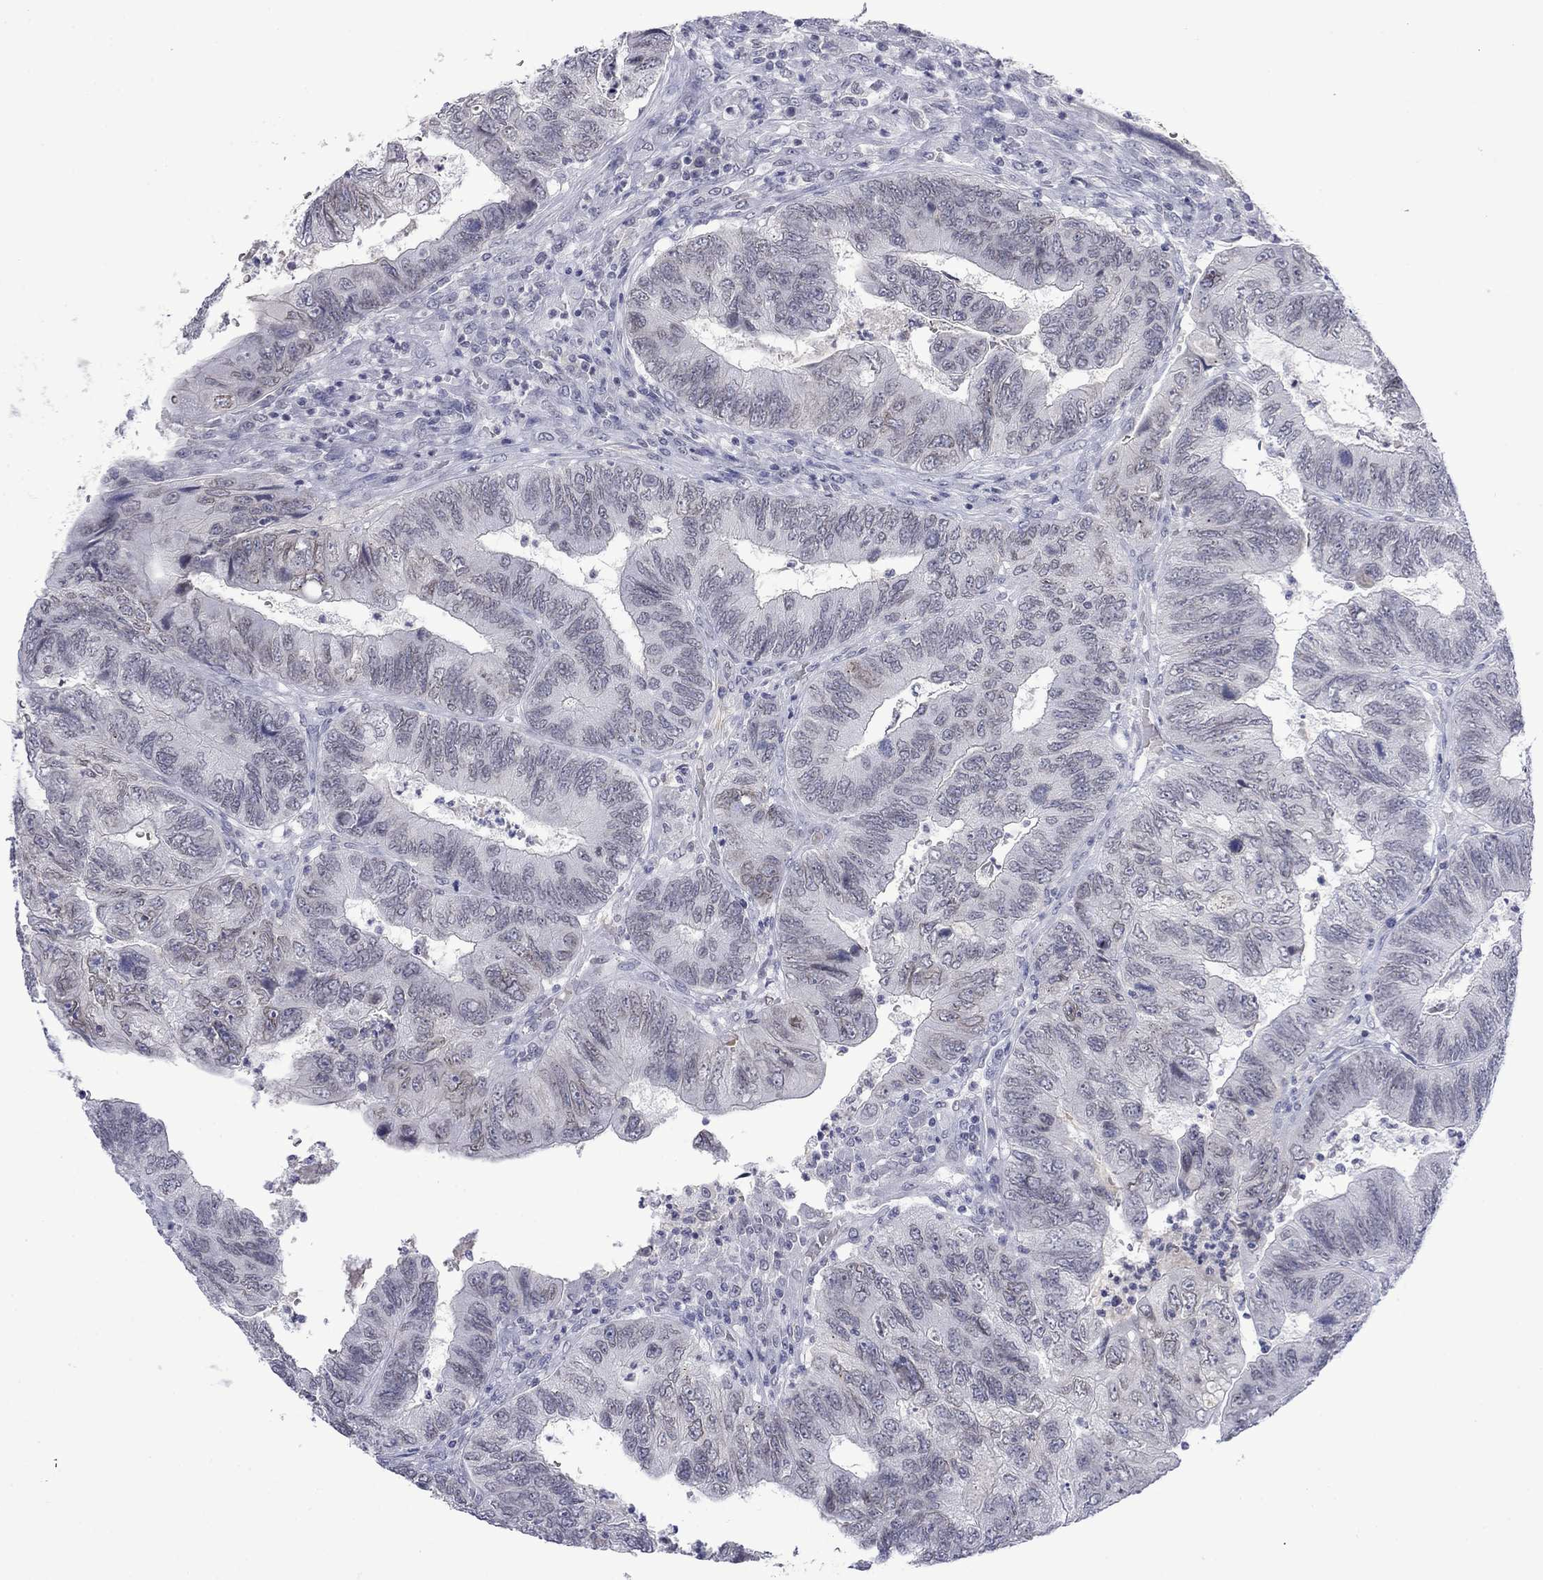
{"staining": {"intensity": "negative", "quantity": "none", "location": "none"}, "tissue": "colorectal cancer", "cell_type": "Tumor cells", "image_type": "cancer", "snomed": [{"axis": "morphology", "description": "Adenocarcinoma, NOS"}, {"axis": "topography", "description": "Colon"}], "caption": "Tumor cells are negative for protein expression in human colorectal cancer.", "gene": "NSMF", "patient": {"sex": "female", "age": 67}}